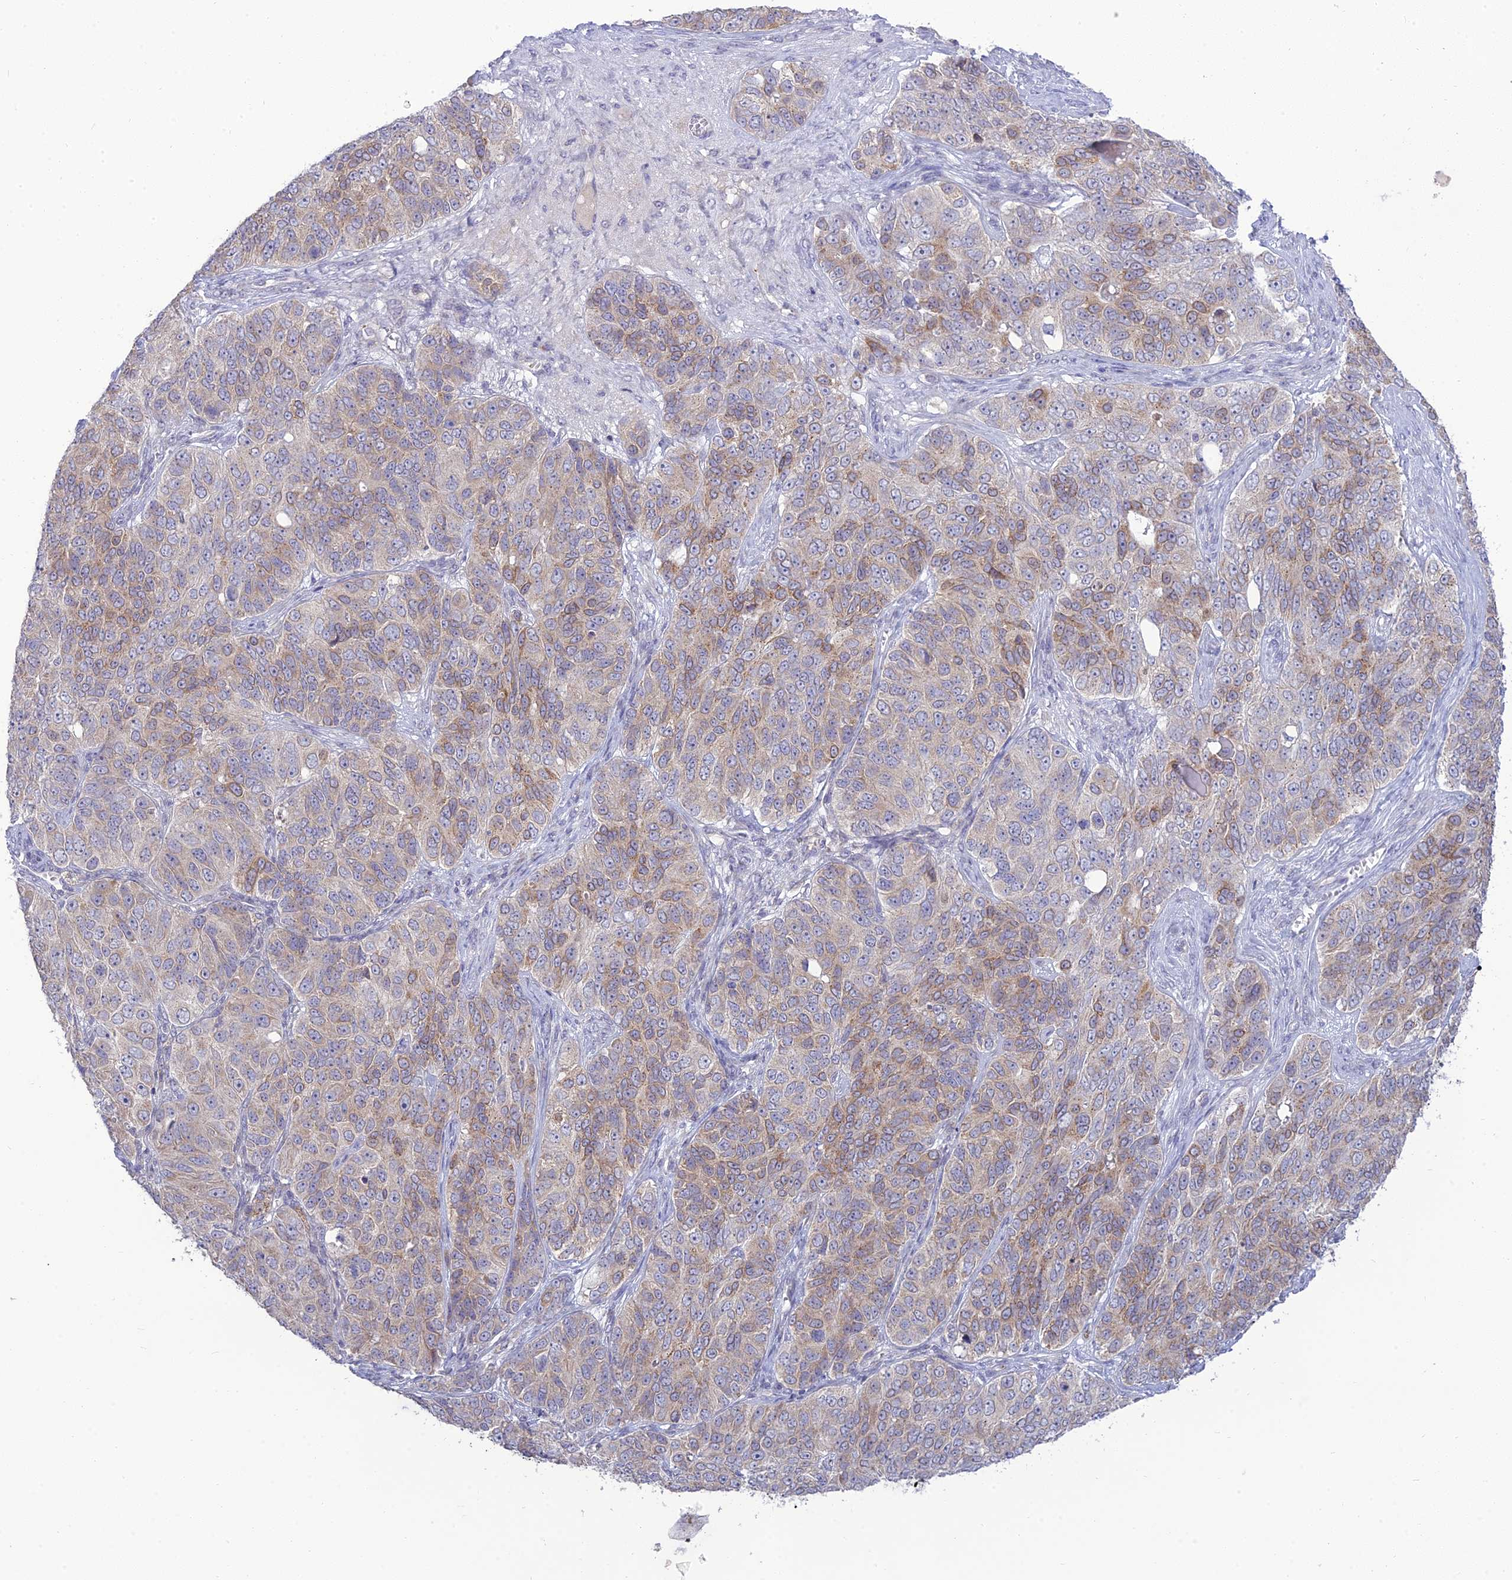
{"staining": {"intensity": "weak", "quantity": ">75%", "location": "cytoplasmic/membranous"}, "tissue": "ovarian cancer", "cell_type": "Tumor cells", "image_type": "cancer", "snomed": [{"axis": "morphology", "description": "Carcinoma, endometroid"}, {"axis": "topography", "description": "Ovary"}], "caption": "DAB immunohistochemical staining of human ovarian cancer reveals weak cytoplasmic/membranous protein staining in about >75% of tumor cells.", "gene": "TMEM40", "patient": {"sex": "female", "age": 51}}